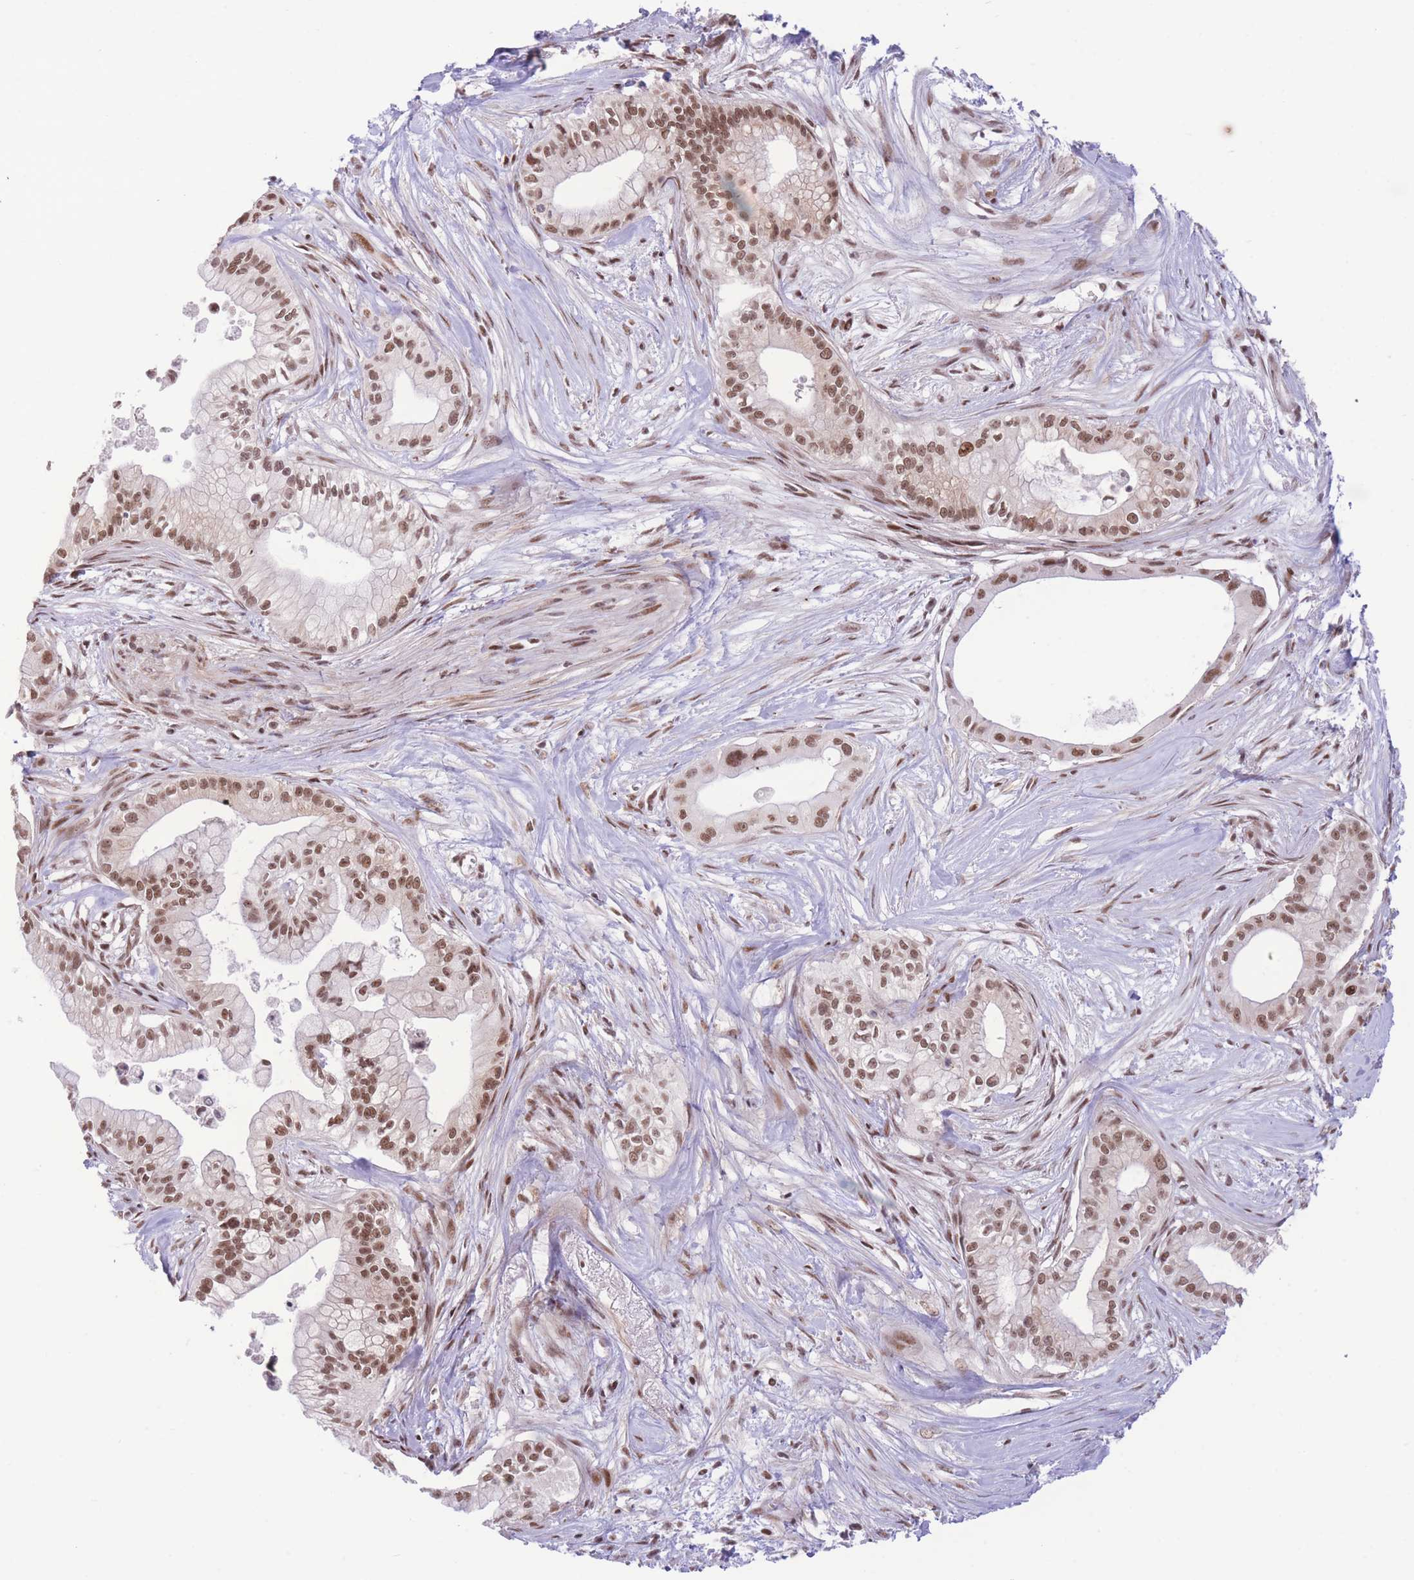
{"staining": {"intensity": "moderate", "quantity": ">75%", "location": "nuclear"}, "tissue": "pancreatic cancer", "cell_type": "Tumor cells", "image_type": "cancer", "snomed": [{"axis": "morphology", "description": "Adenocarcinoma, NOS"}, {"axis": "topography", "description": "Pancreas"}], "caption": "Human pancreatic cancer stained for a protein (brown) exhibits moderate nuclear positive expression in approximately >75% of tumor cells.", "gene": "PCIF1", "patient": {"sex": "male", "age": 78}}